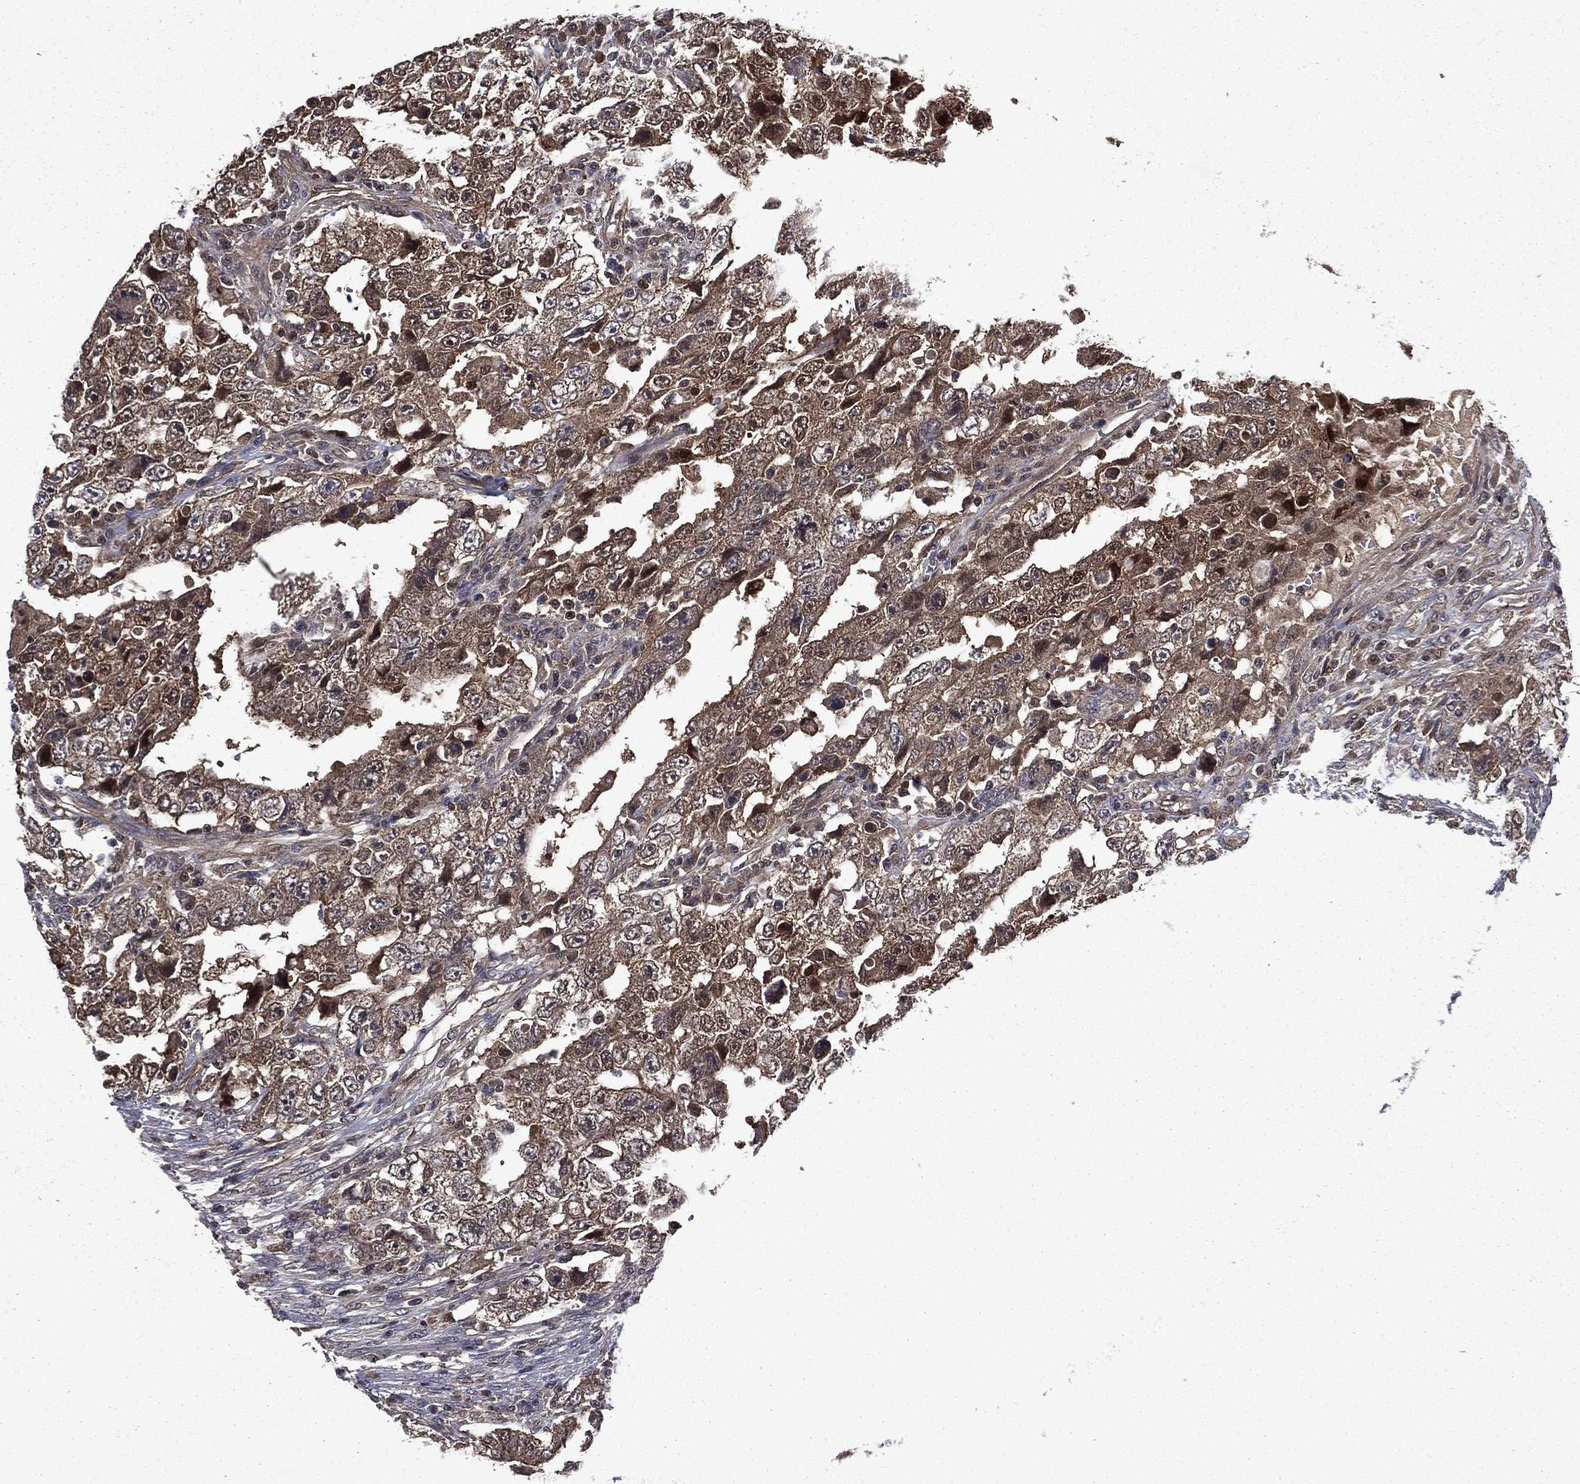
{"staining": {"intensity": "moderate", "quantity": "25%-75%", "location": "cytoplasmic/membranous"}, "tissue": "testis cancer", "cell_type": "Tumor cells", "image_type": "cancer", "snomed": [{"axis": "morphology", "description": "Carcinoma, Embryonal, NOS"}, {"axis": "topography", "description": "Testis"}], "caption": "Human testis cancer stained with a protein marker displays moderate staining in tumor cells.", "gene": "FGD1", "patient": {"sex": "male", "age": 26}}